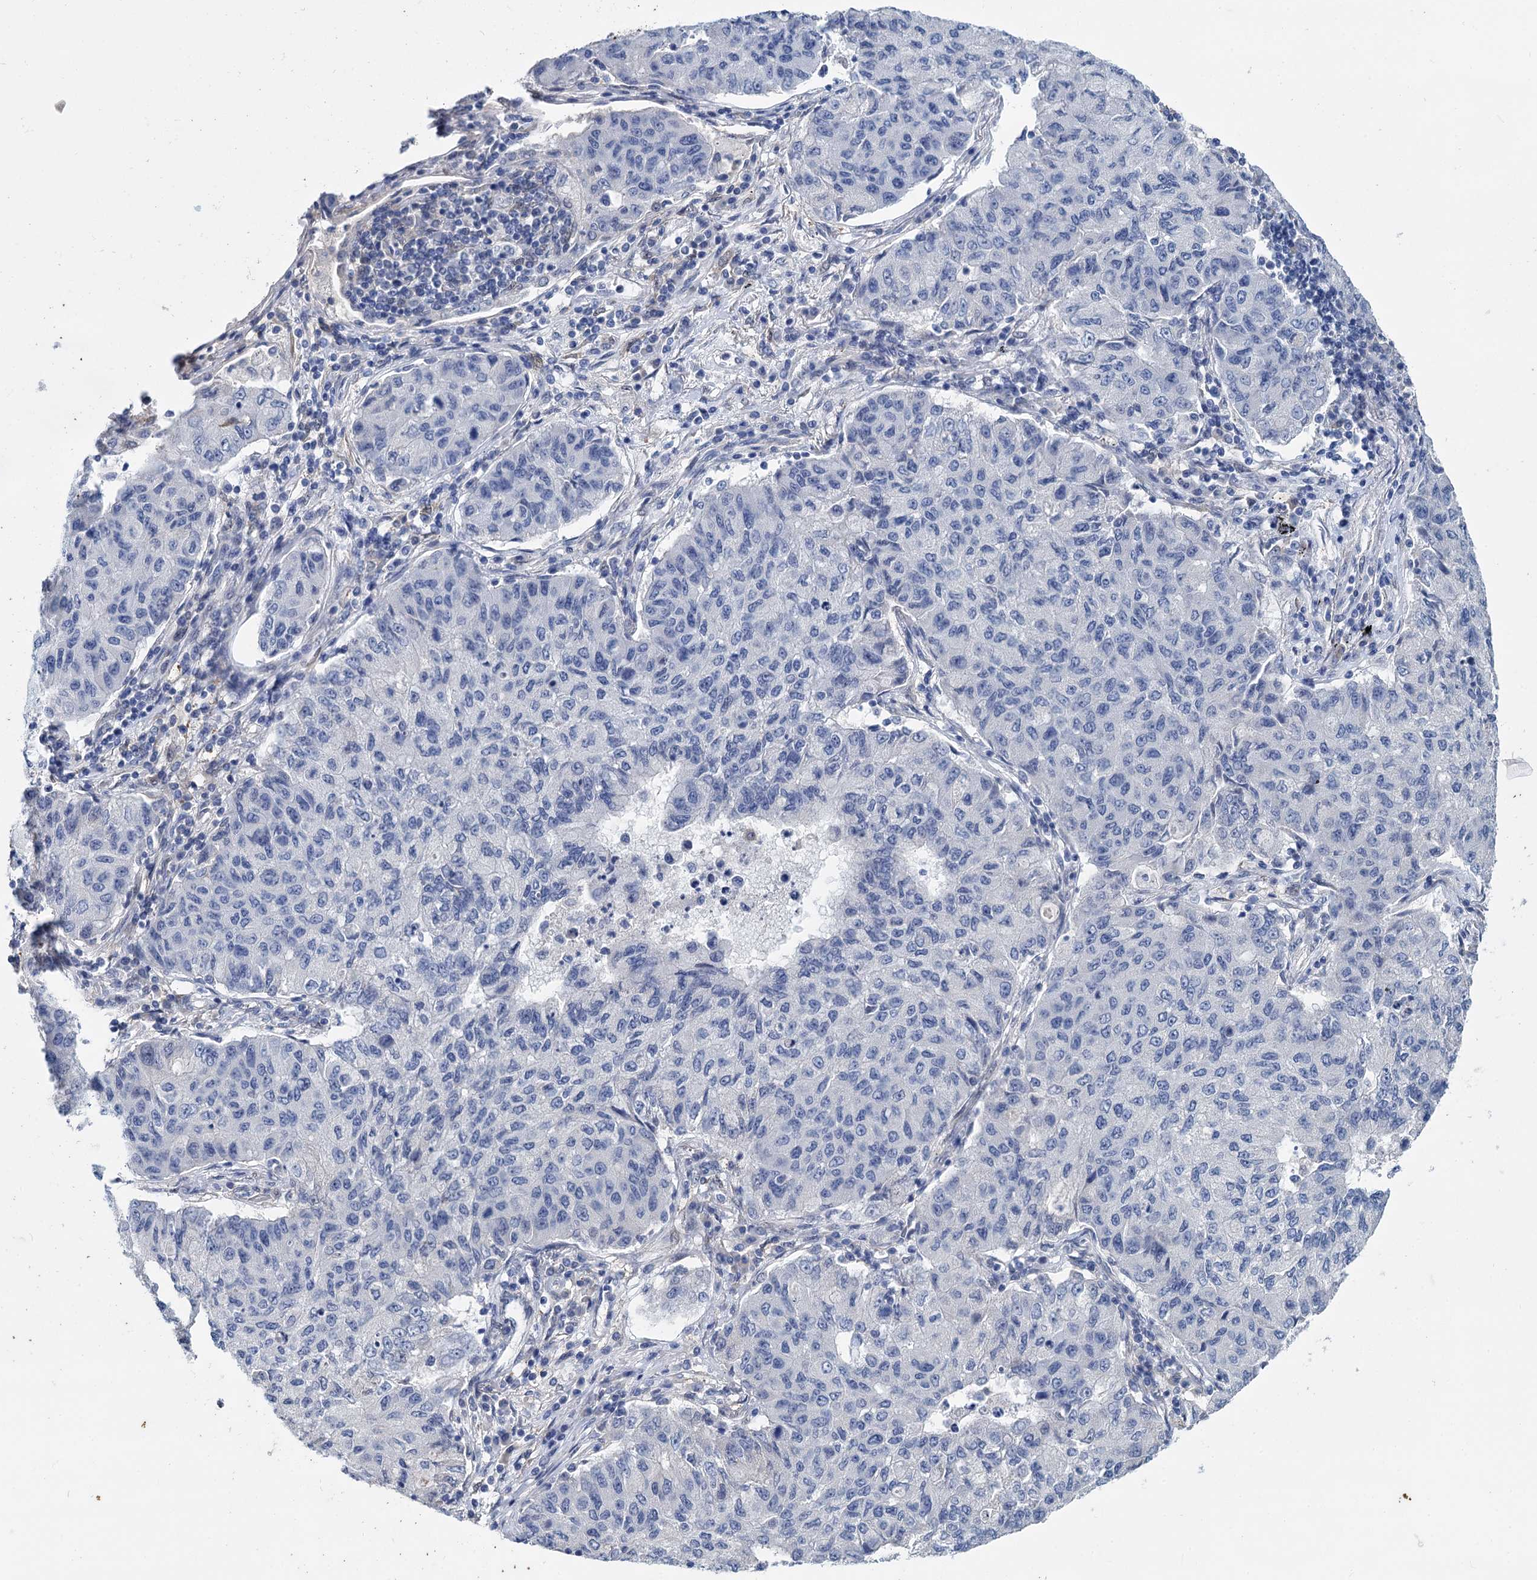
{"staining": {"intensity": "negative", "quantity": "none", "location": "none"}, "tissue": "lung cancer", "cell_type": "Tumor cells", "image_type": "cancer", "snomed": [{"axis": "morphology", "description": "Squamous cell carcinoma, NOS"}, {"axis": "topography", "description": "Lung"}], "caption": "This is a photomicrograph of immunohistochemistry (IHC) staining of lung squamous cell carcinoma, which shows no expression in tumor cells.", "gene": "GSTM3", "patient": {"sex": "male", "age": 74}}